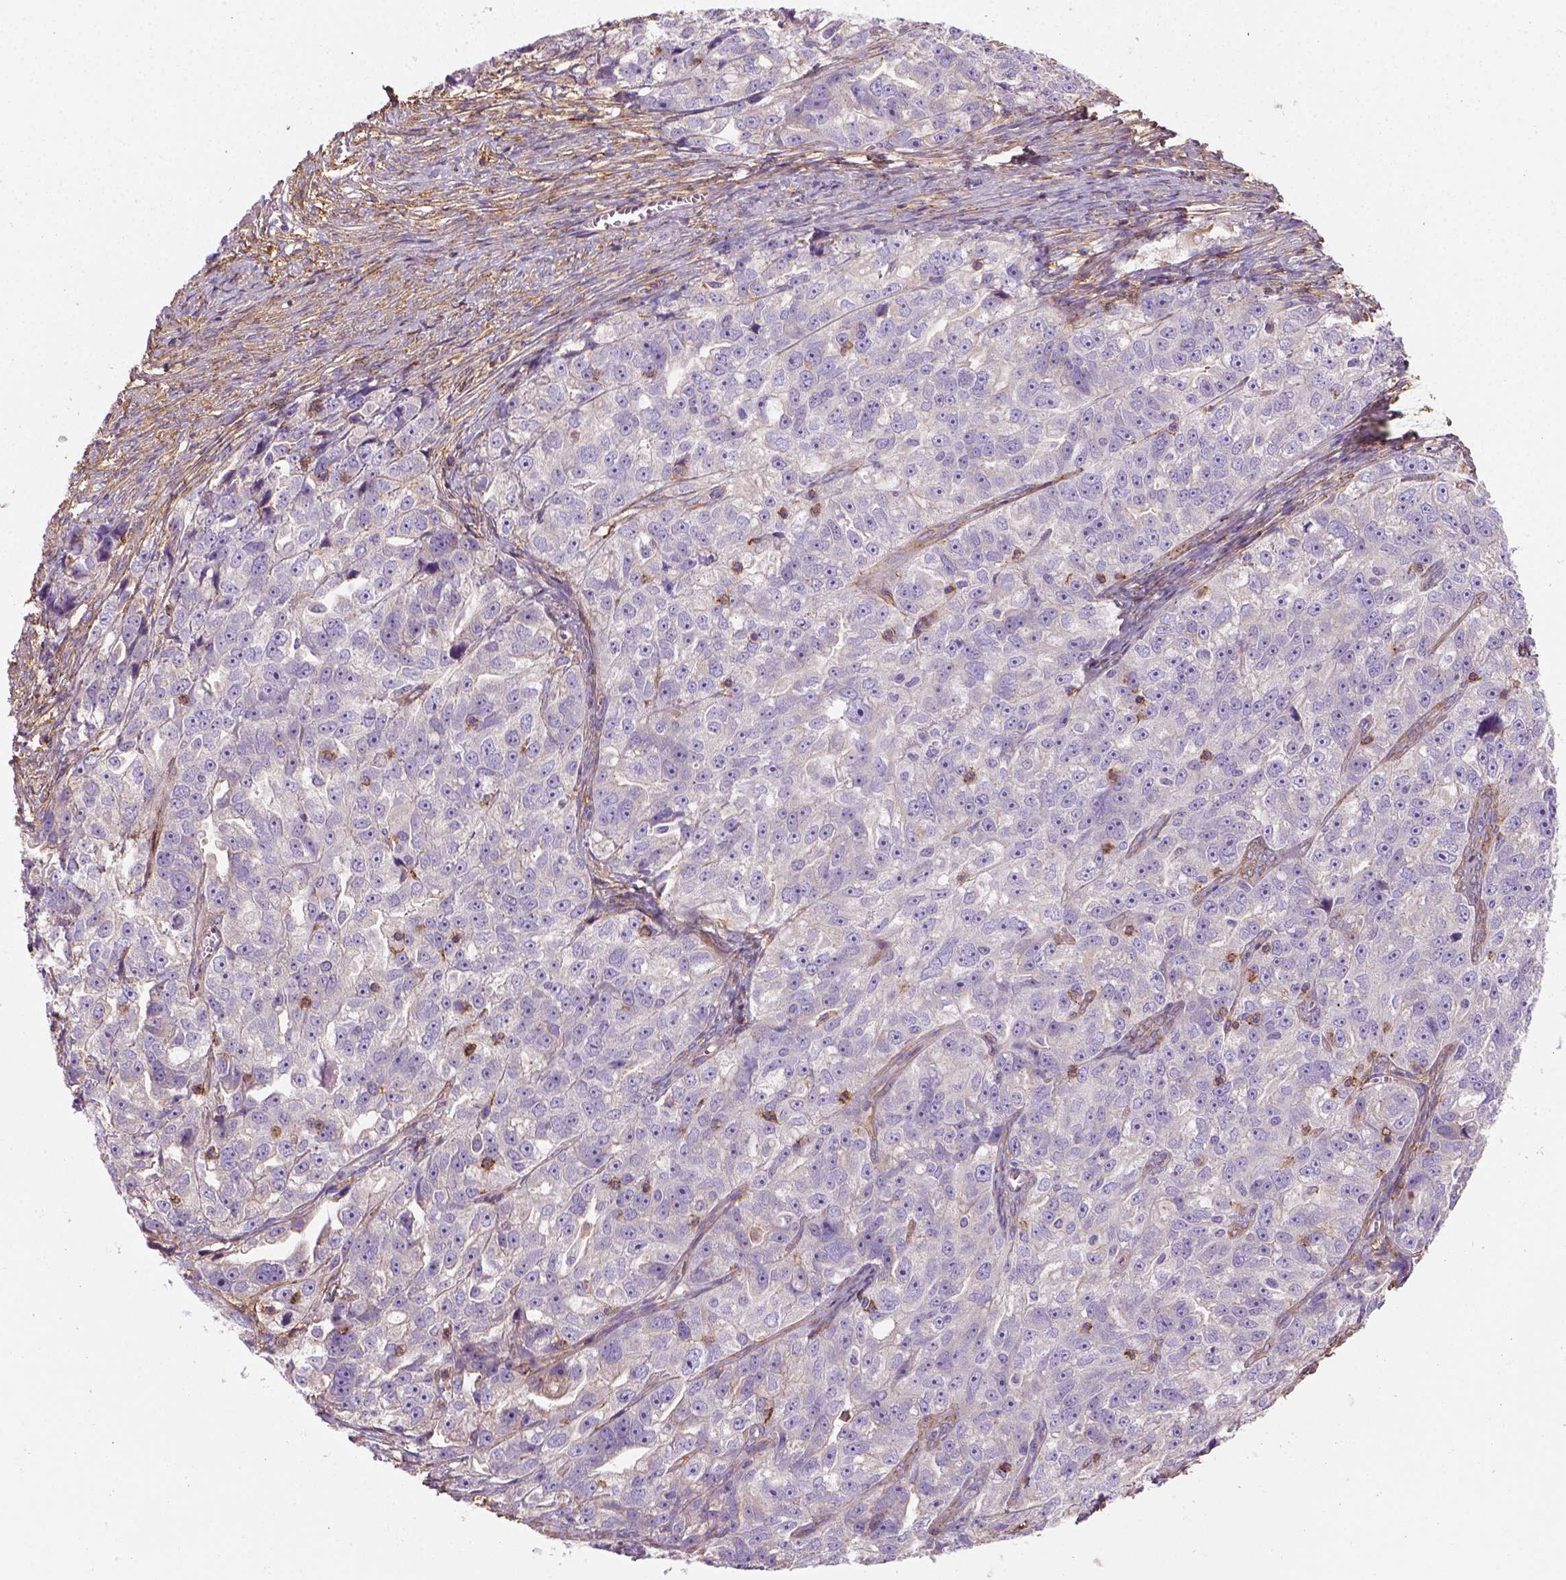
{"staining": {"intensity": "negative", "quantity": "none", "location": "none"}, "tissue": "ovarian cancer", "cell_type": "Tumor cells", "image_type": "cancer", "snomed": [{"axis": "morphology", "description": "Cystadenocarcinoma, serous, NOS"}, {"axis": "topography", "description": "Ovary"}], "caption": "The histopathology image demonstrates no staining of tumor cells in ovarian cancer (serous cystadenocarcinoma).", "gene": "GPRC5D", "patient": {"sex": "female", "age": 51}}